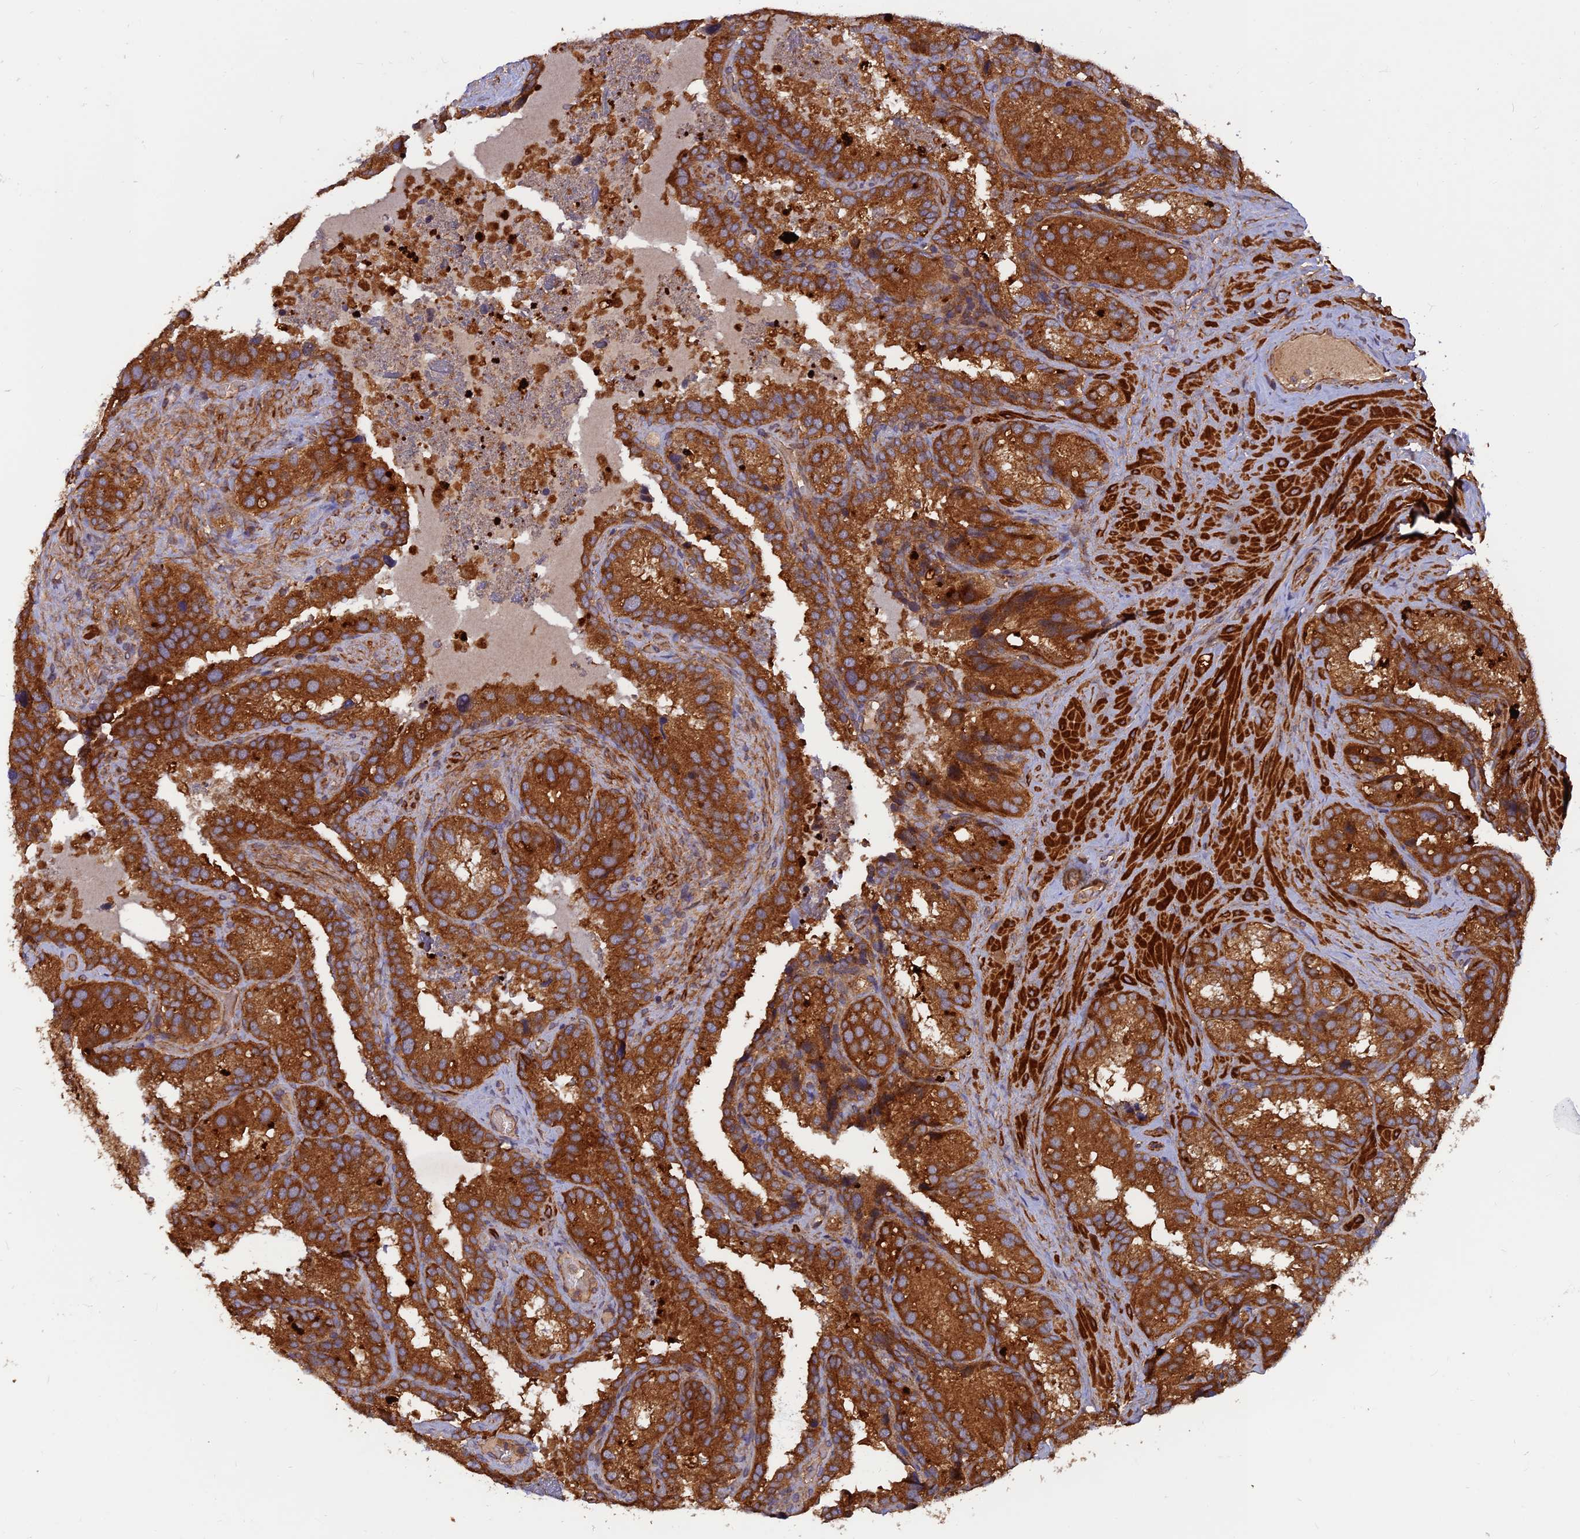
{"staining": {"intensity": "strong", "quantity": ">75%", "location": "cytoplasmic/membranous"}, "tissue": "seminal vesicle", "cell_type": "Glandular cells", "image_type": "normal", "snomed": [{"axis": "morphology", "description": "Normal tissue, NOS"}, {"axis": "topography", "description": "Seminal veicle"}], "caption": "This image reveals normal seminal vesicle stained with immunohistochemistry (IHC) to label a protein in brown. The cytoplasmic/membranous of glandular cells show strong positivity for the protein. Nuclei are counter-stained blue.", "gene": "RELCH", "patient": {"sex": "male", "age": 58}}